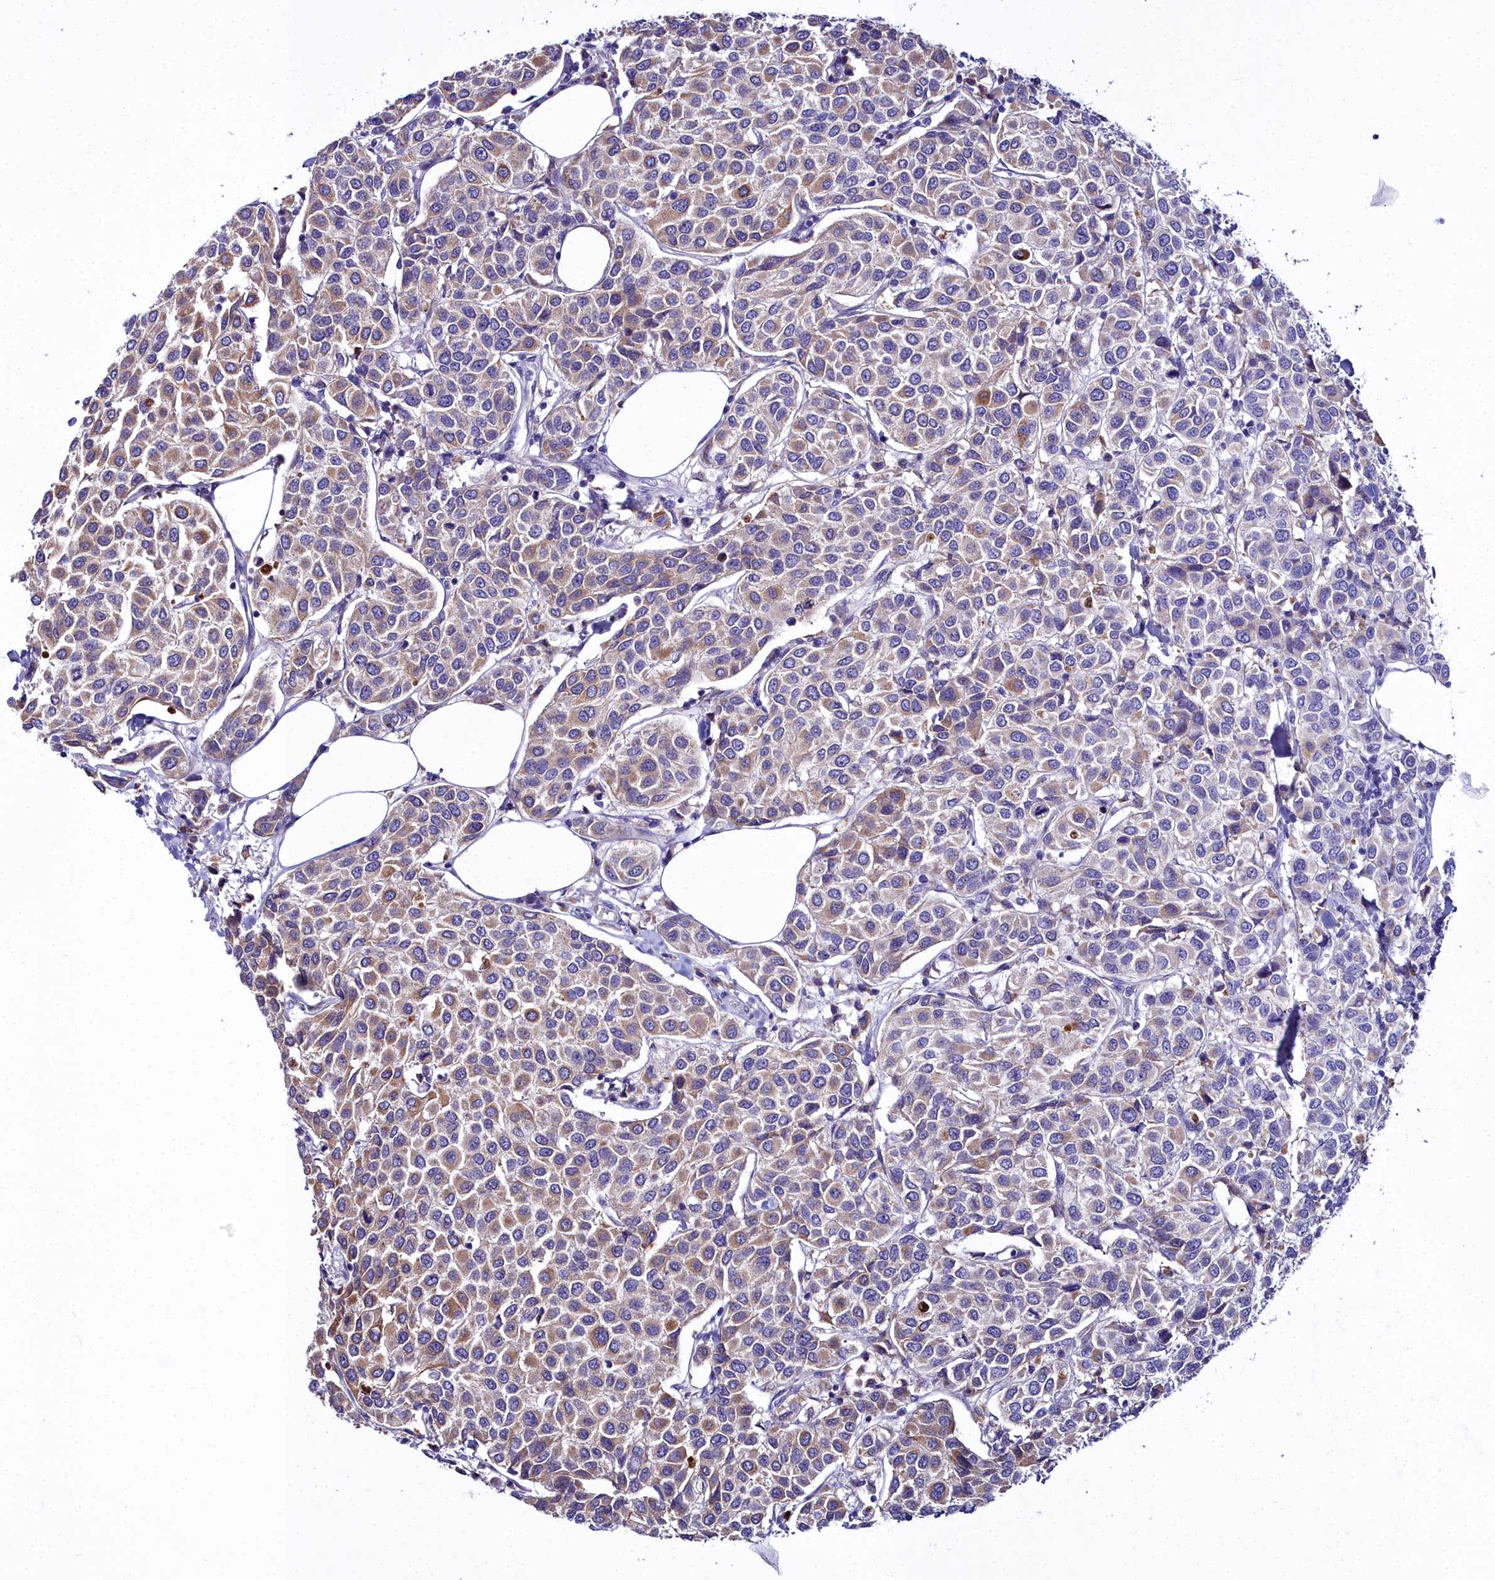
{"staining": {"intensity": "moderate", "quantity": ">75%", "location": "cytoplasmic/membranous"}, "tissue": "breast cancer", "cell_type": "Tumor cells", "image_type": "cancer", "snomed": [{"axis": "morphology", "description": "Duct carcinoma"}, {"axis": "topography", "description": "Breast"}], "caption": "Breast intraductal carcinoma was stained to show a protein in brown. There is medium levels of moderate cytoplasmic/membranous expression in about >75% of tumor cells. (Brightfield microscopy of DAB IHC at high magnification).", "gene": "ELAPOR2", "patient": {"sex": "female", "age": 55}}